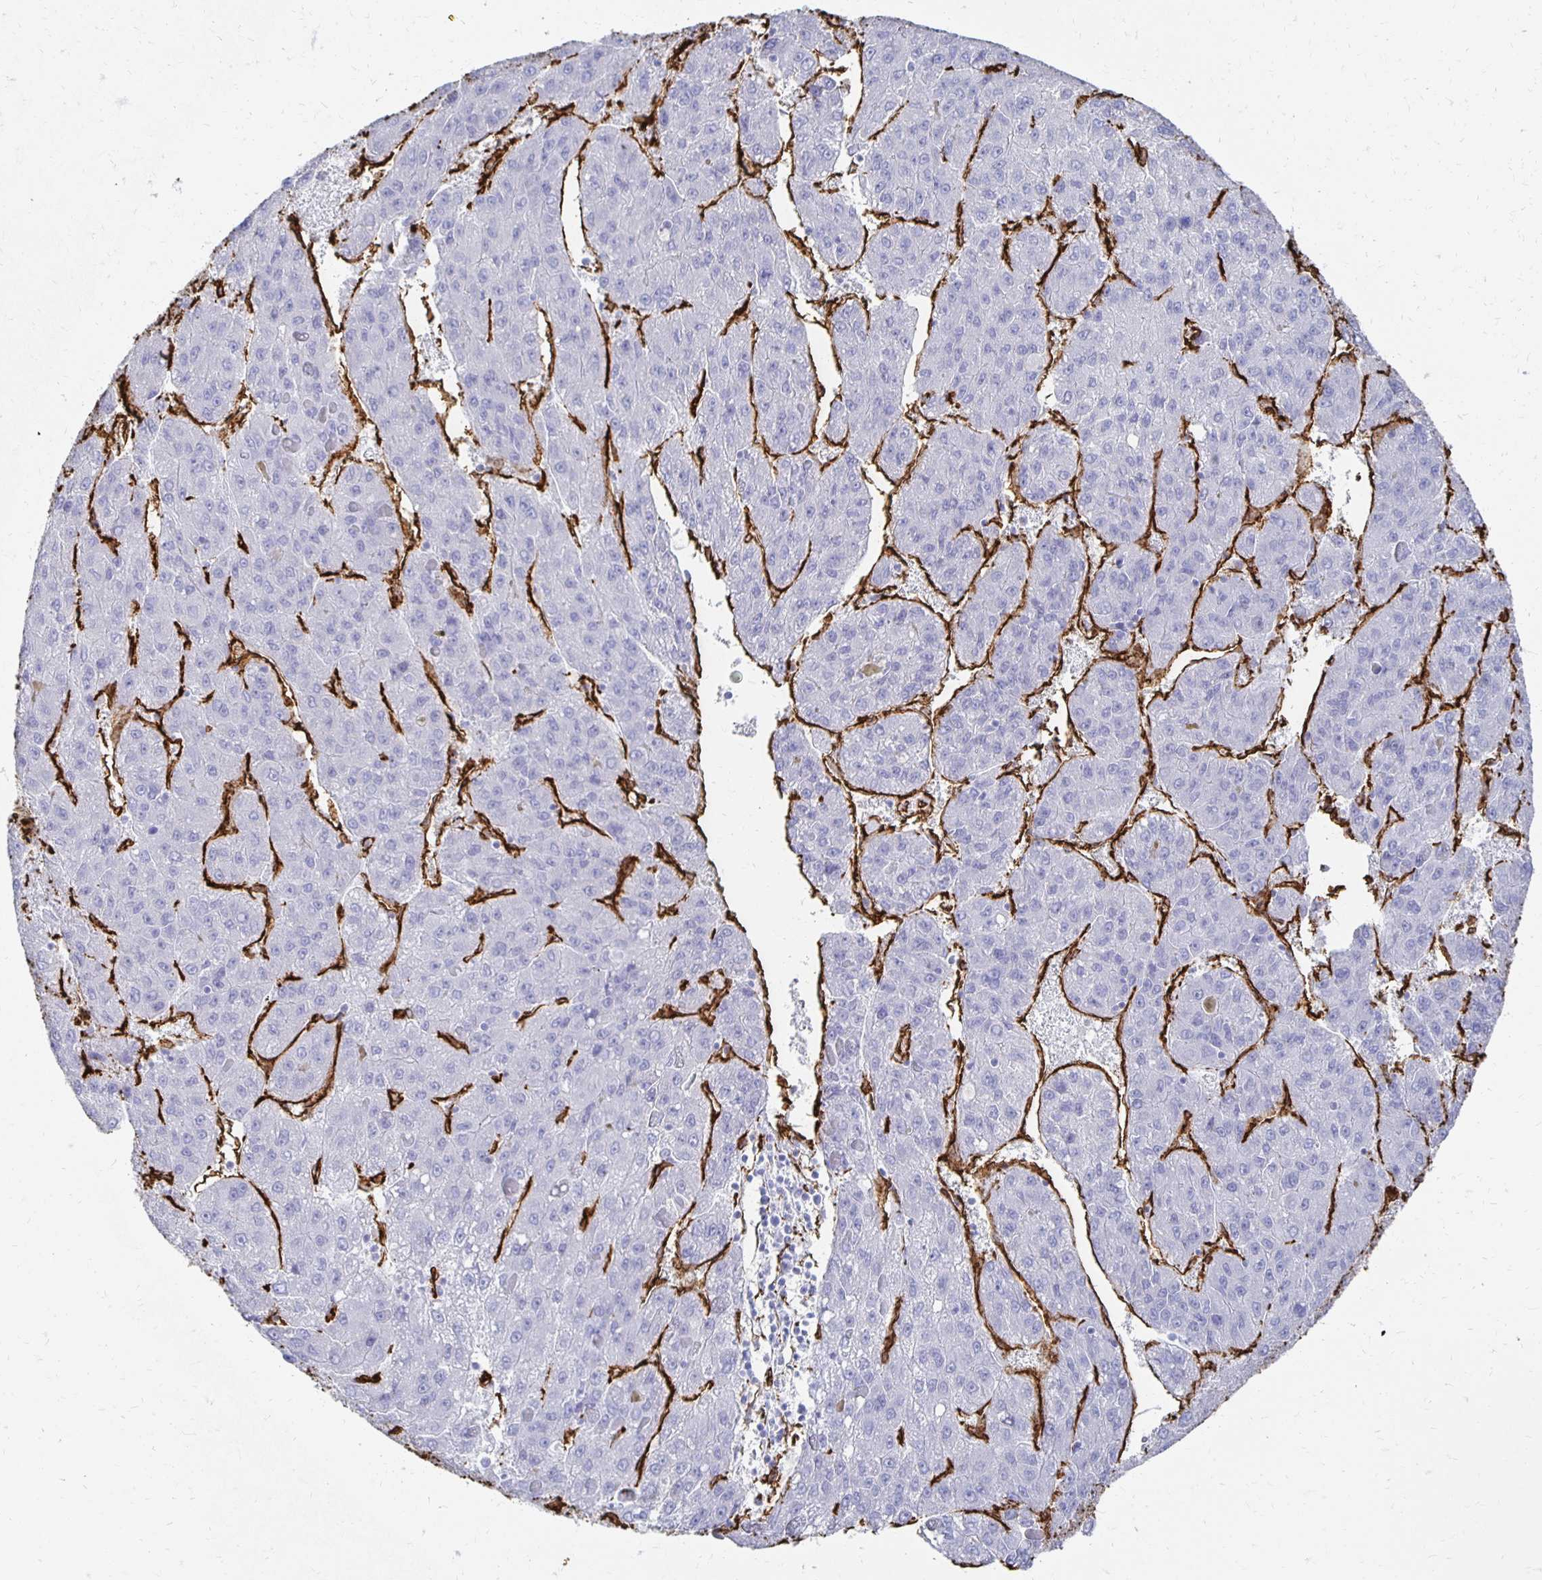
{"staining": {"intensity": "negative", "quantity": "none", "location": "none"}, "tissue": "liver cancer", "cell_type": "Tumor cells", "image_type": "cancer", "snomed": [{"axis": "morphology", "description": "Carcinoma, Hepatocellular, NOS"}, {"axis": "topography", "description": "Liver"}], "caption": "Immunohistochemistry micrograph of human liver cancer (hepatocellular carcinoma) stained for a protein (brown), which reveals no positivity in tumor cells.", "gene": "VIPR2", "patient": {"sex": "female", "age": 82}}